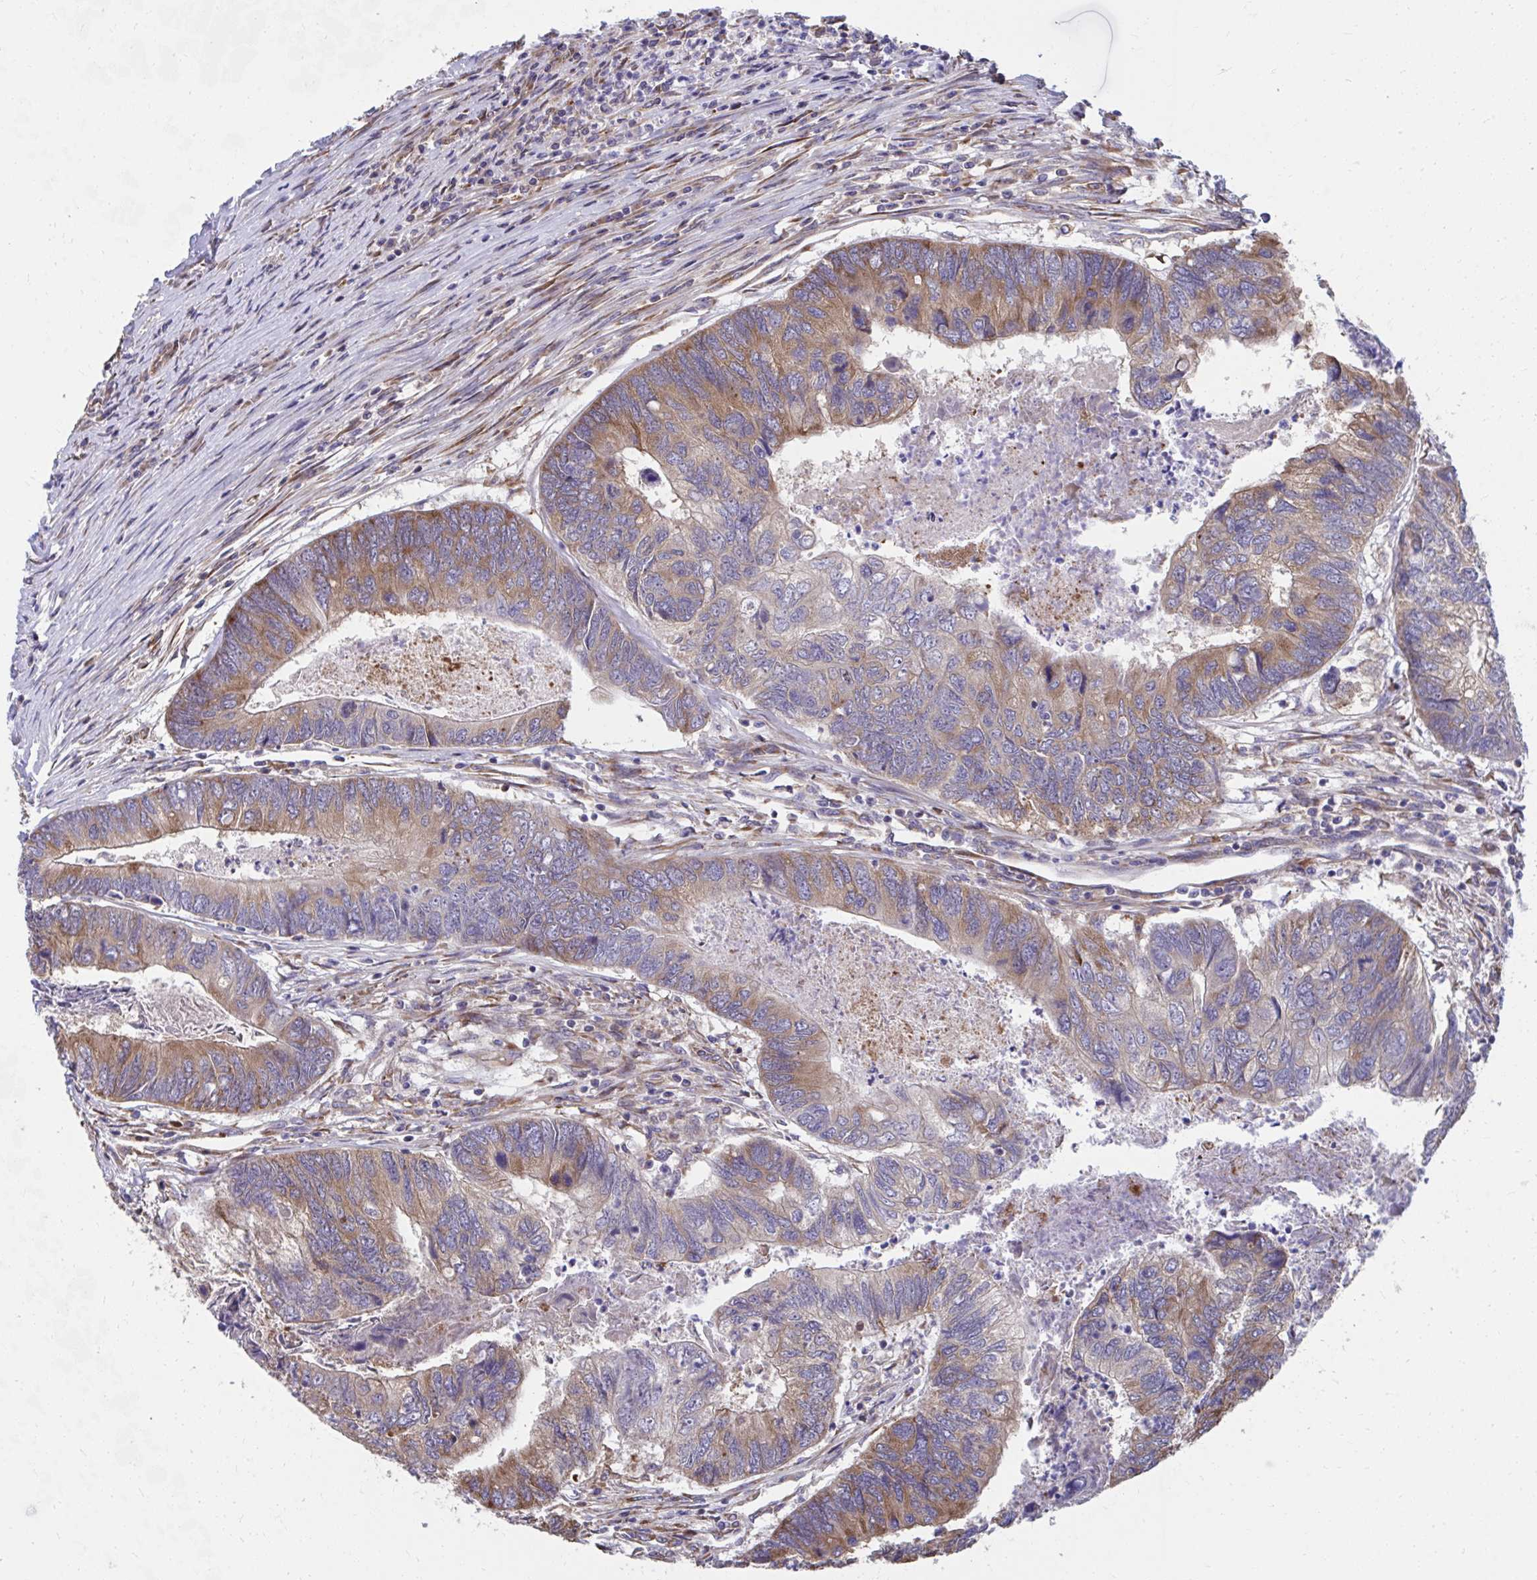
{"staining": {"intensity": "moderate", "quantity": ">75%", "location": "cytoplasmic/membranous"}, "tissue": "colorectal cancer", "cell_type": "Tumor cells", "image_type": "cancer", "snomed": [{"axis": "morphology", "description": "Adenocarcinoma, NOS"}, {"axis": "topography", "description": "Colon"}], "caption": "A brown stain highlights moderate cytoplasmic/membranous staining of a protein in colorectal cancer (adenocarcinoma) tumor cells.", "gene": "ZNF778", "patient": {"sex": "female", "age": 67}}